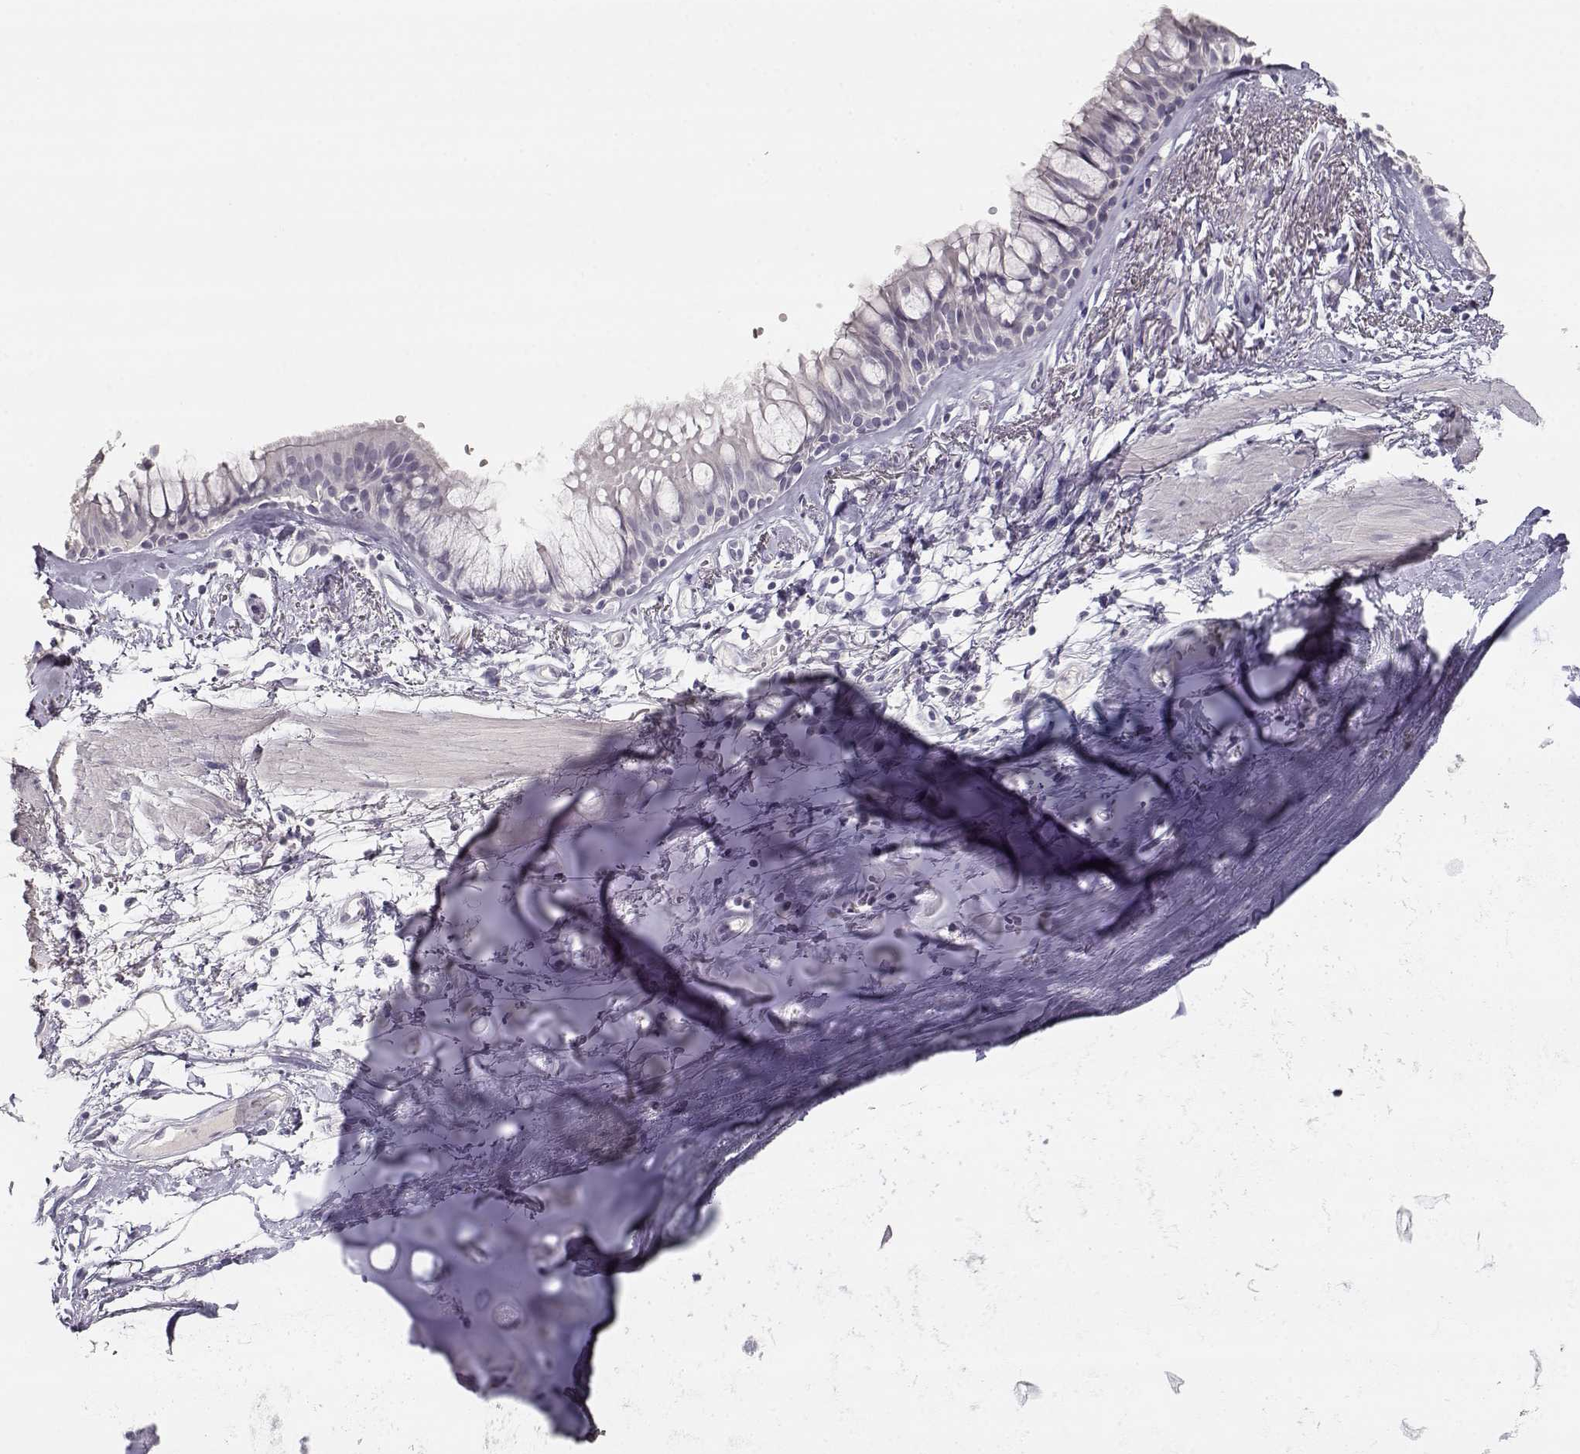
{"staining": {"intensity": "negative", "quantity": "none", "location": "none"}, "tissue": "bronchus", "cell_type": "Respiratory epithelial cells", "image_type": "normal", "snomed": [{"axis": "morphology", "description": "Normal tissue, NOS"}, {"axis": "morphology", "description": "Squamous cell carcinoma, NOS"}, {"axis": "topography", "description": "Cartilage tissue"}, {"axis": "topography", "description": "Bronchus"}], "caption": "DAB (3,3'-diaminobenzidine) immunohistochemical staining of normal bronchus reveals no significant staining in respiratory epithelial cells.", "gene": "TKTL1", "patient": {"sex": "male", "age": 72}}